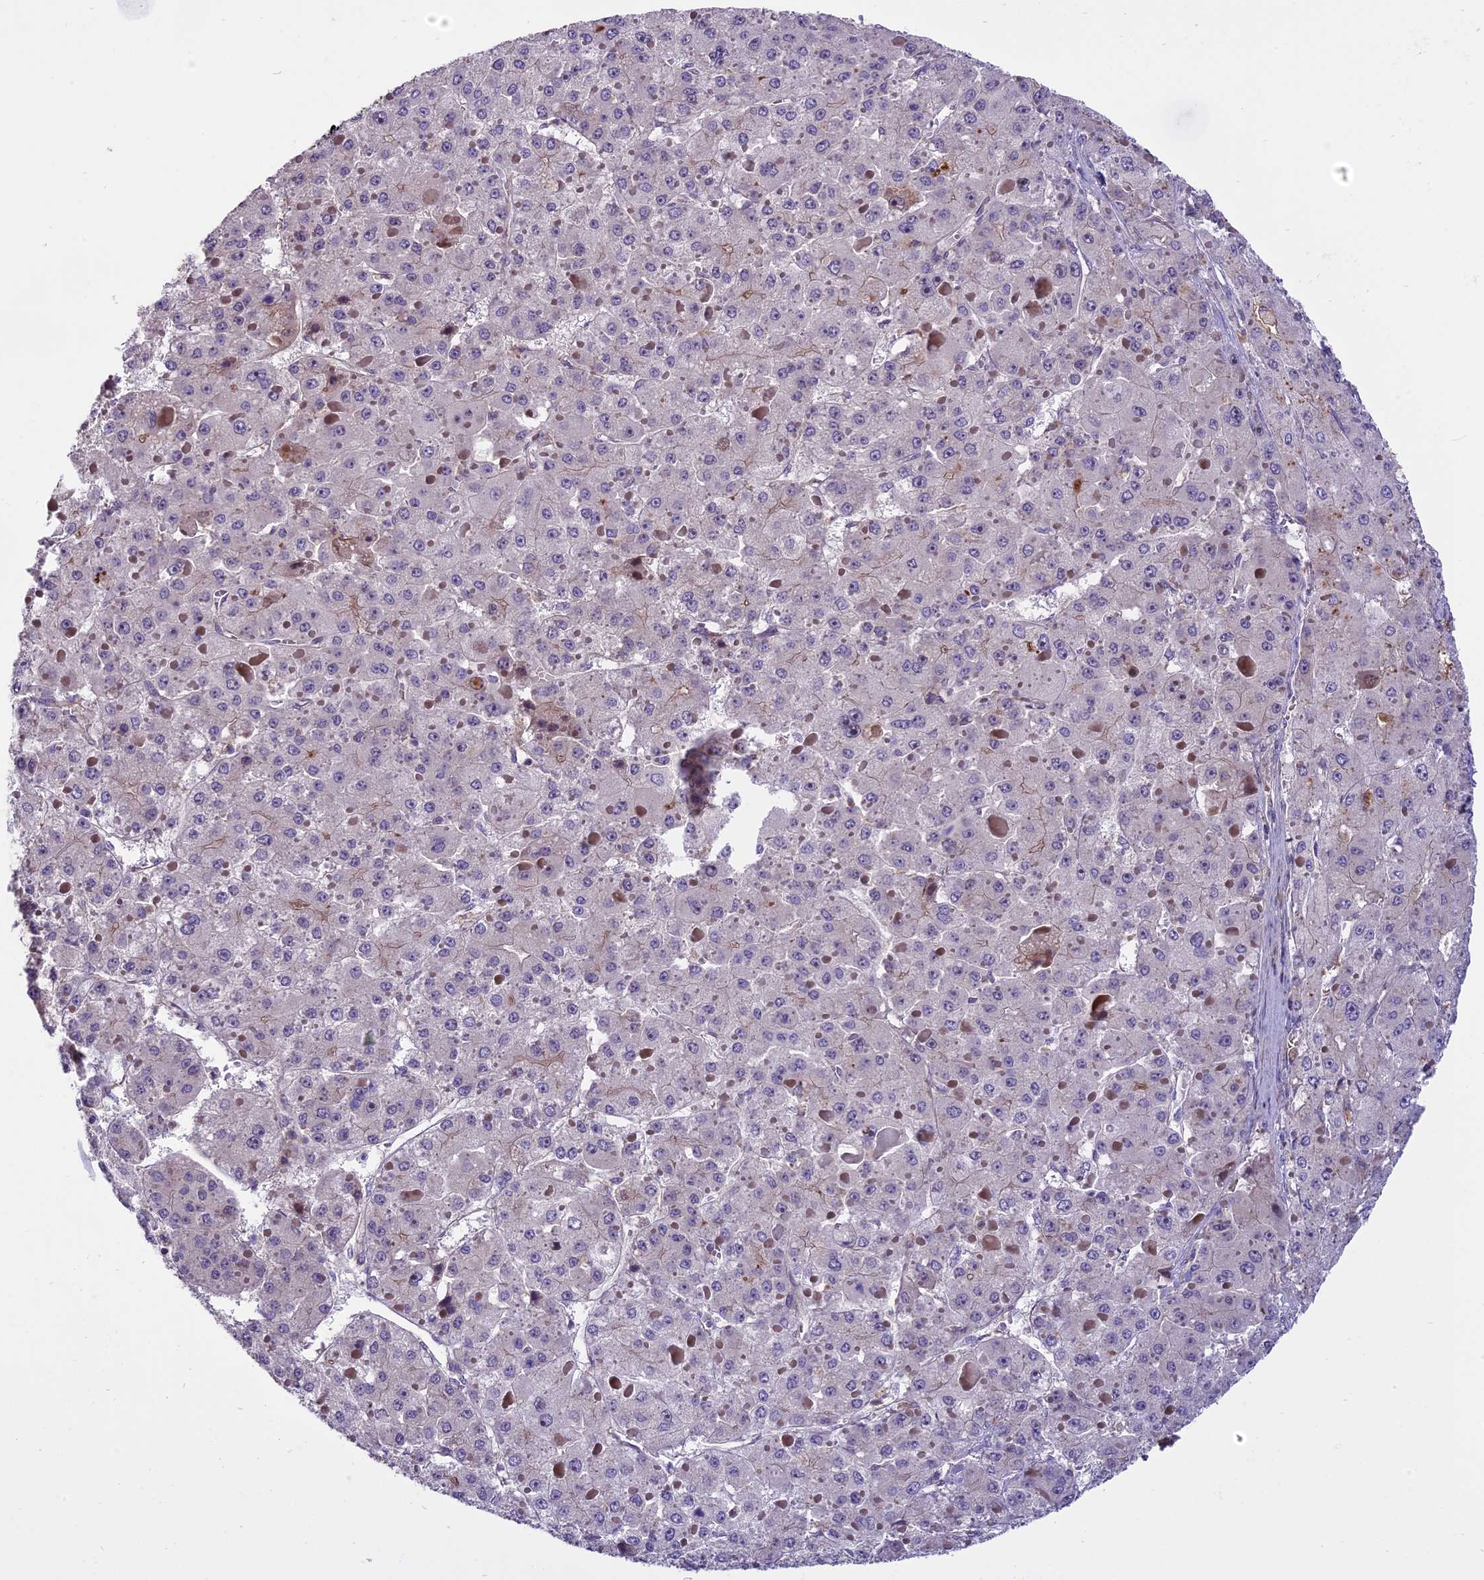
{"staining": {"intensity": "negative", "quantity": "none", "location": "none"}, "tissue": "liver cancer", "cell_type": "Tumor cells", "image_type": "cancer", "snomed": [{"axis": "morphology", "description": "Carcinoma, Hepatocellular, NOS"}, {"axis": "topography", "description": "Liver"}], "caption": "Micrograph shows no protein expression in tumor cells of hepatocellular carcinoma (liver) tissue.", "gene": "ENHO", "patient": {"sex": "female", "age": 73}}